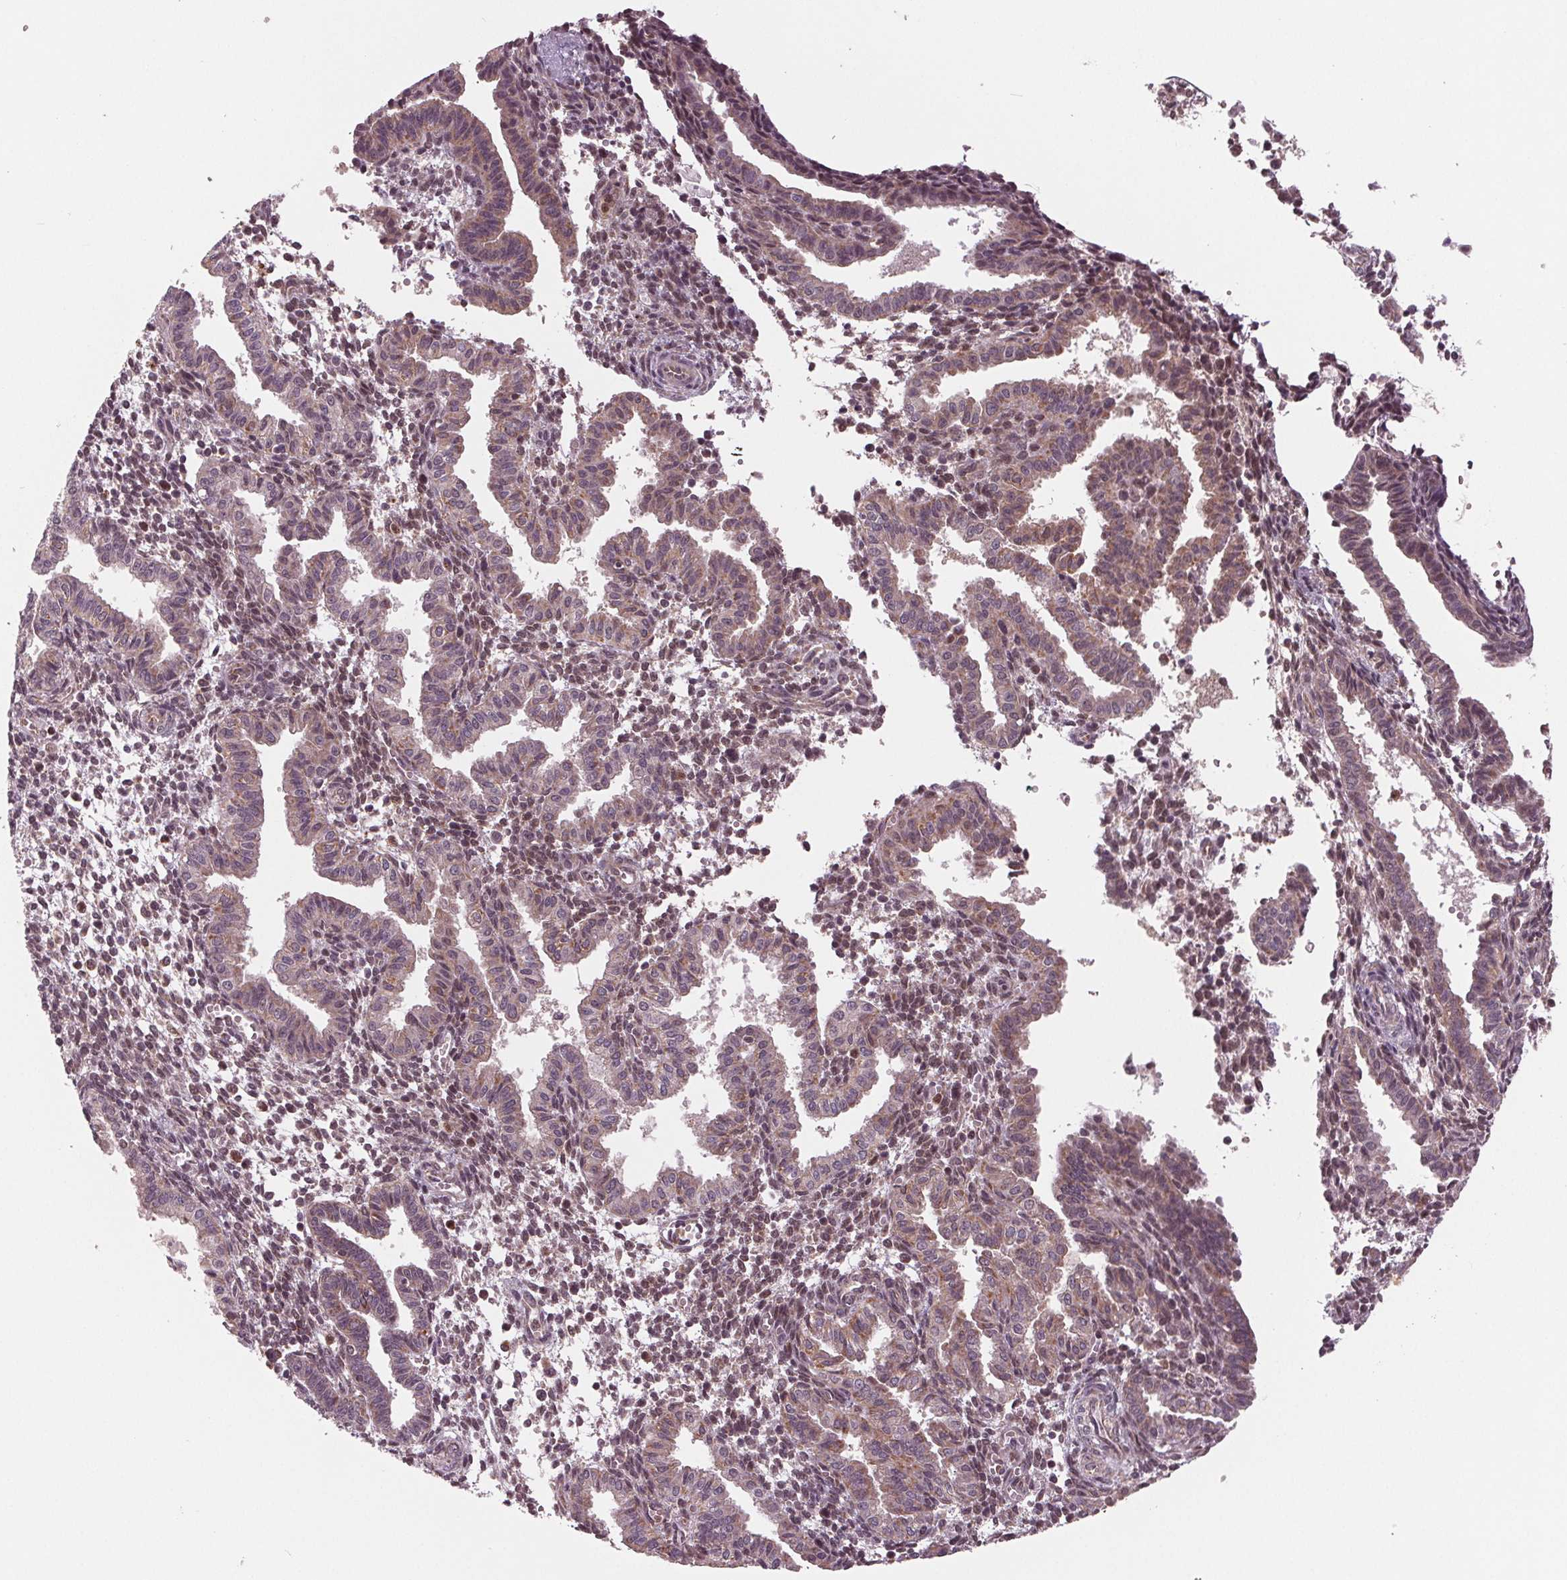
{"staining": {"intensity": "weak", "quantity": "25%-75%", "location": "cytoplasmic/membranous,nuclear"}, "tissue": "endometrium", "cell_type": "Cells in endometrial stroma", "image_type": "normal", "snomed": [{"axis": "morphology", "description": "Normal tissue, NOS"}, {"axis": "topography", "description": "Endometrium"}], "caption": "Benign endometrium shows weak cytoplasmic/membranous,nuclear staining in about 25%-75% of cells in endometrial stroma.", "gene": "STAT3", "patient": {"sex": "female", "age": 37}}